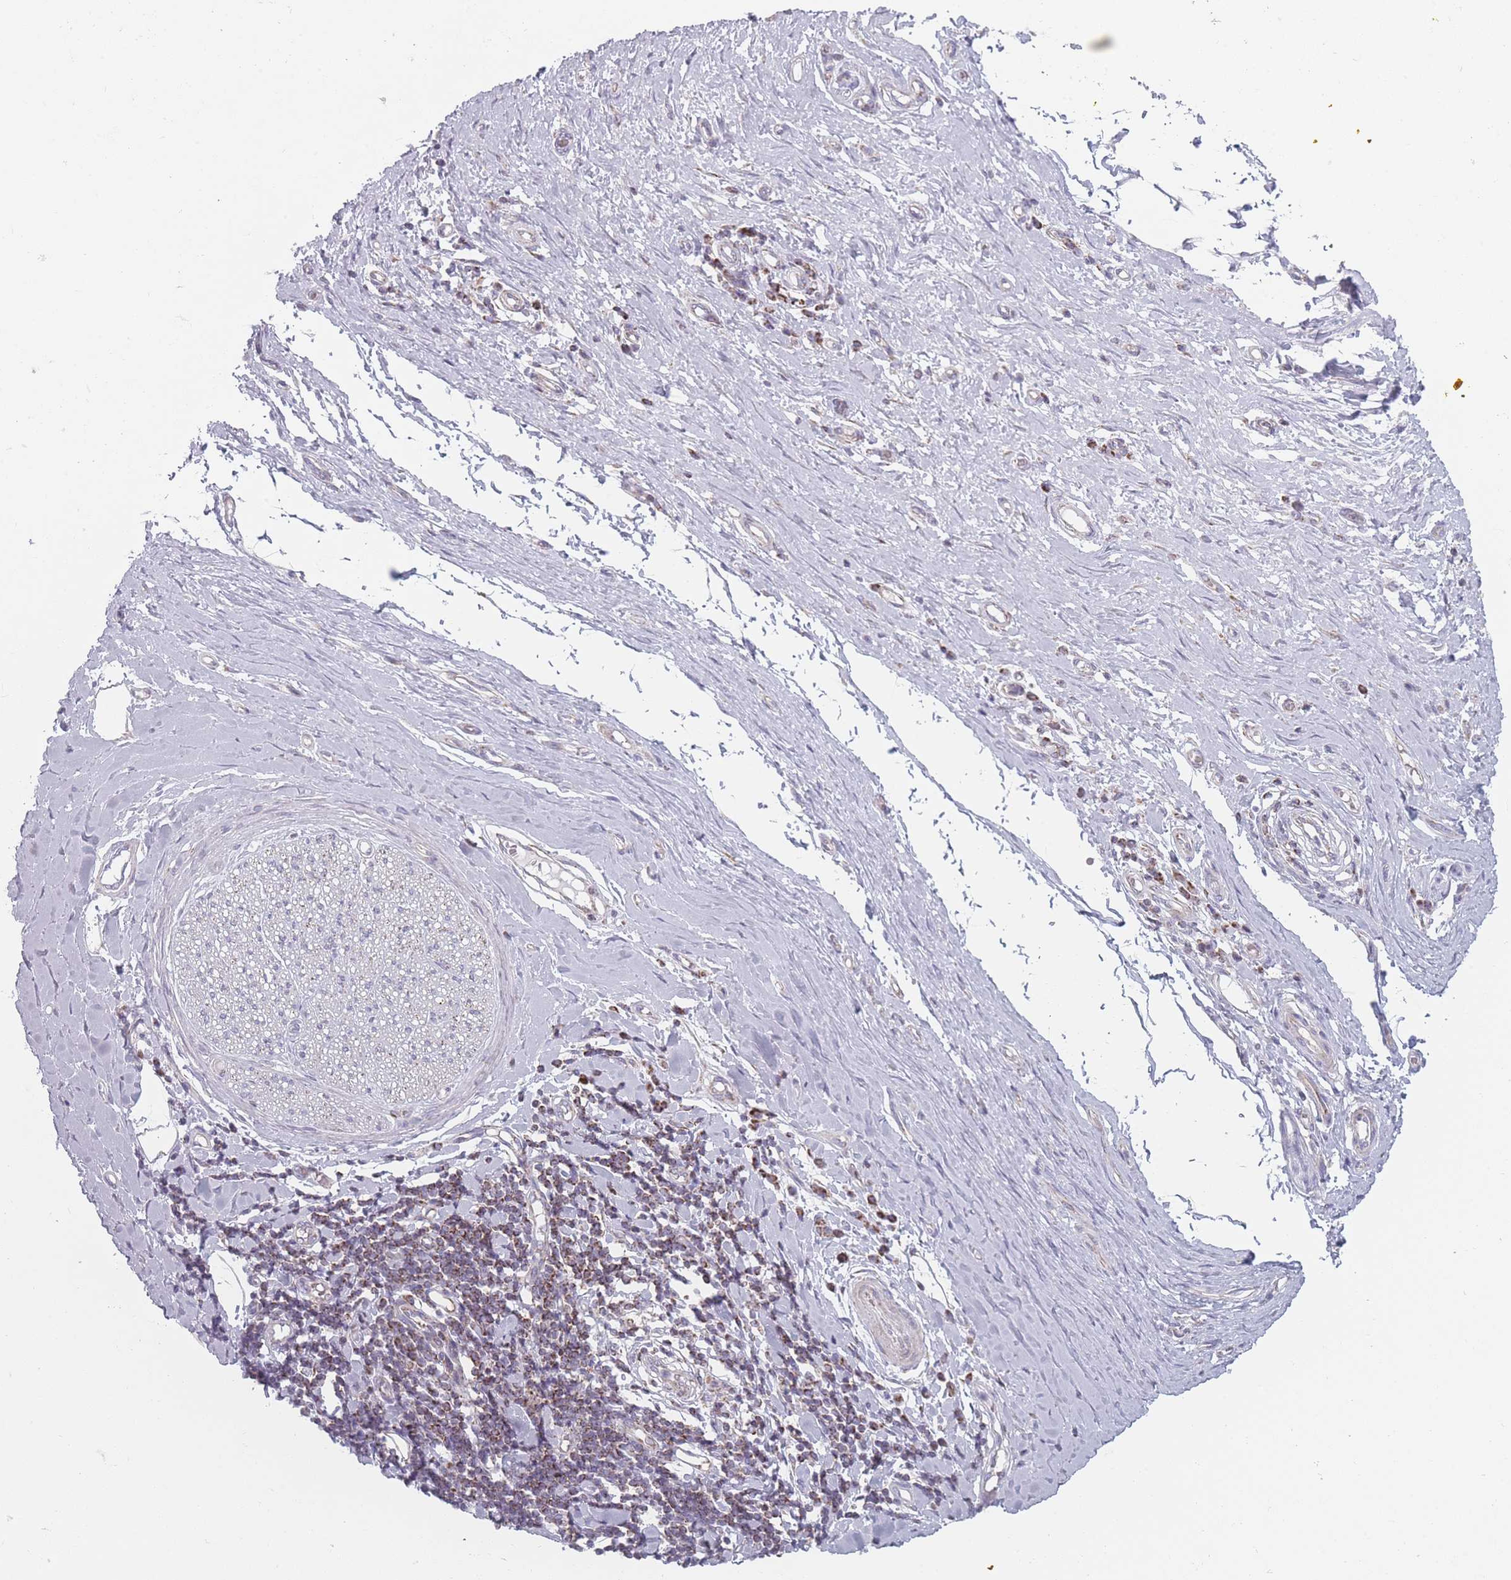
{"staining": {"intensity": "negative", "quantity": "none", "location": "none"}, "tissue": "adipose tissue", "cell_type": "Adipocytes", "image_type": "normal", "snomed": [{"axis": "morphology", "description": "Normal tissue, NOS"}, {"axis": "morphology", "description": "Adenocarcinoma, NOS"}, {"axis": "topography", "description": "Esophagus"}, {"axis": "topography", "description": "Stomach, upper"}, {"axis": "topography", "description": "Peripheral nerve tissue"}], "caption": "A high-resolution image shows immunohistochemistry (IHC) staining of unremarkable adipose tissue, which displays no significant positivity in adipocytes. (DAB (3,3'-diaminobenzidine) immunohistochemistry with hematoxylin counter stain).", "gene": "DCHS1", "patient": {"sex": "male", "age": 62}}